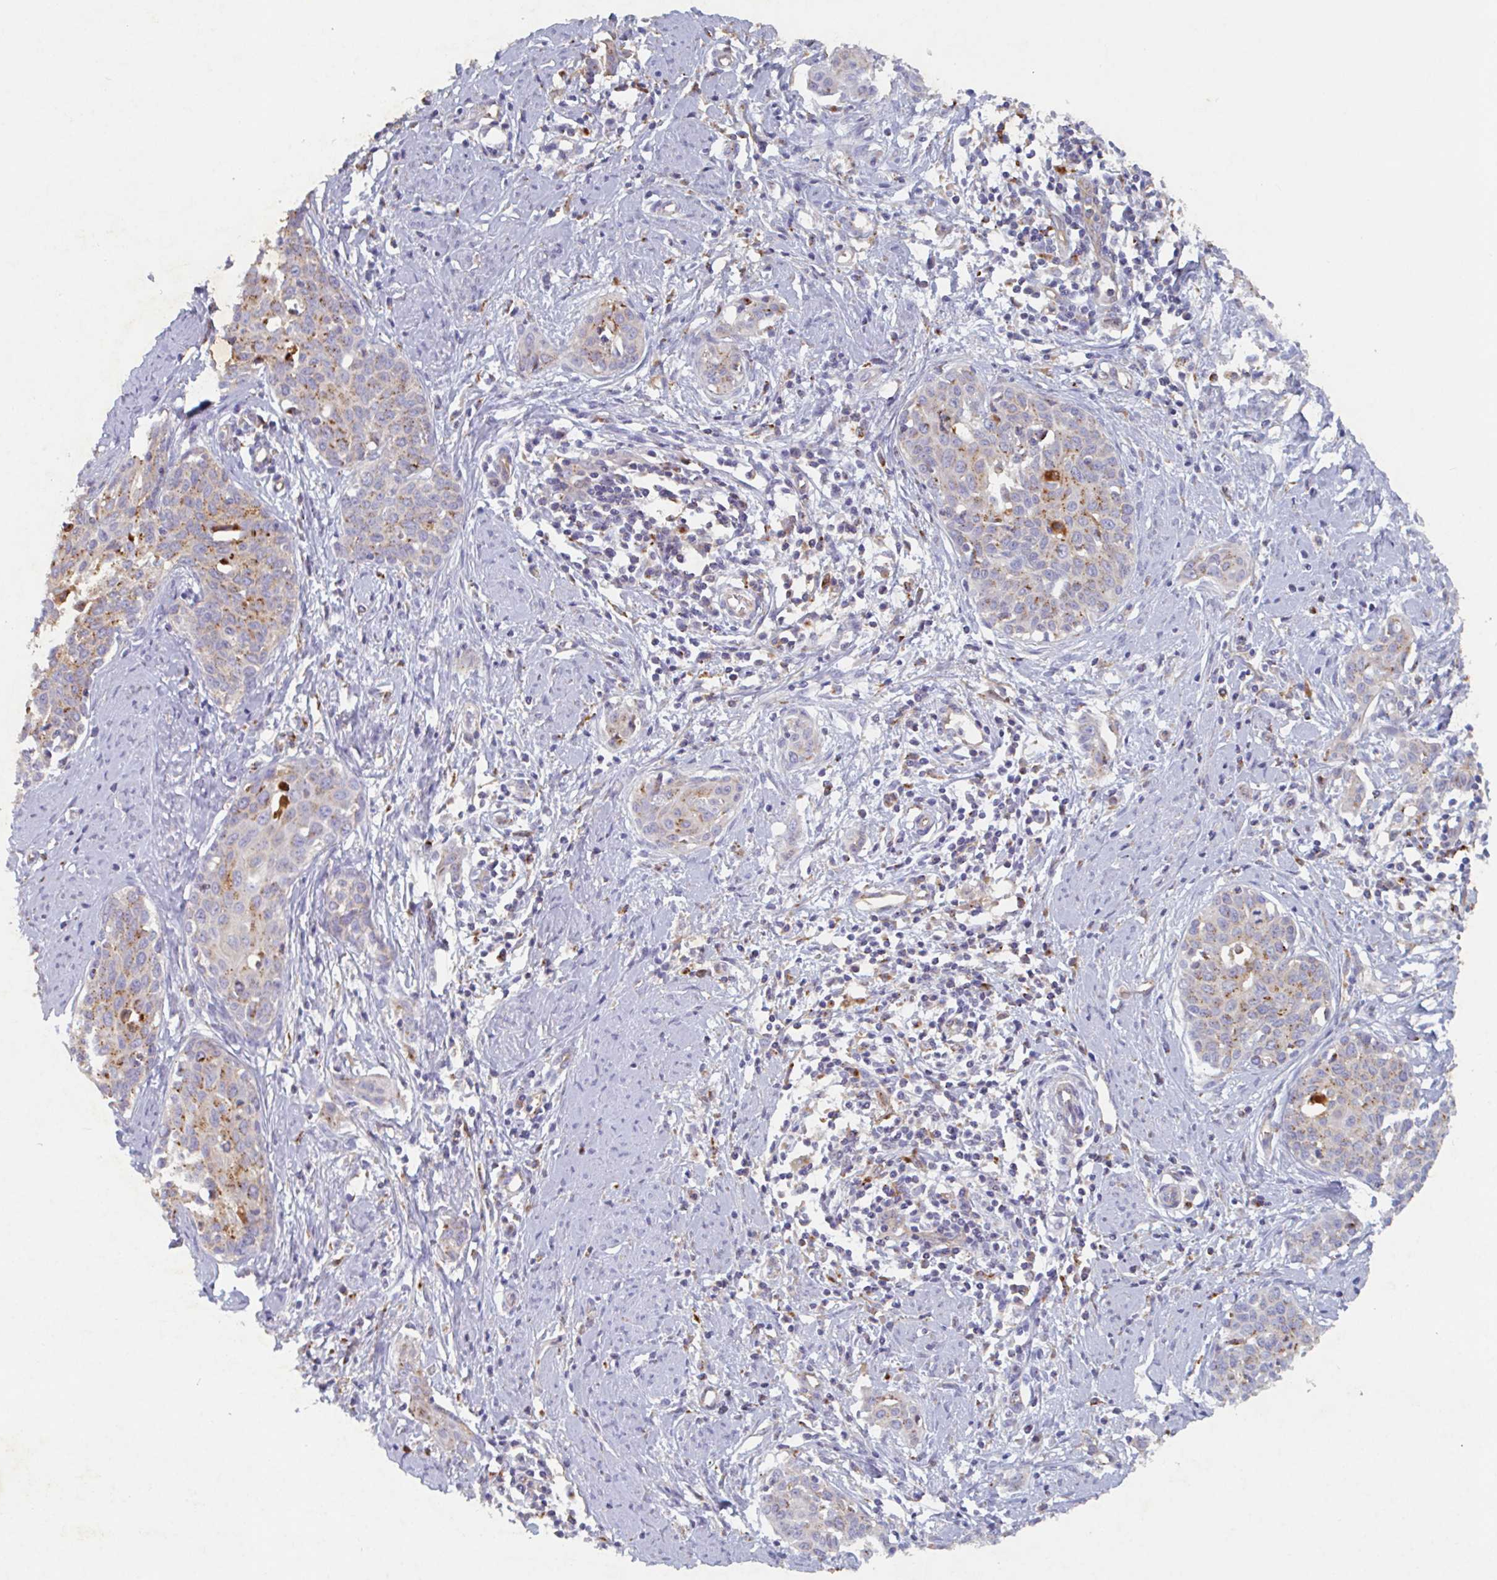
{"staining": {"intensity": "moderate", "quantity": "25%-75%", "location": "cytoplasmic/membranous"}, "tissue": "cervical cancer", "cell_type": "Tumor cells", "image_type": "cancer", "snomed": [{"axis": "morphology", "description": "Squamous cell carcinoma, NOS"}, {"axis": "topography", "description": "Cervix"}], "caption": "High-magnification brightfield microscopy of cervical squamous cell carcinoma stained with DAB (3,3'-diaminobenzidine) (brown) and counterstained with hematoxylin (blue). tumor cells exhibit moderate cytoplasmic/membranous expression is appreciated in about25%-75% of cells. (Stains: DAB (3,3'-diaminobenzidine) in brown, nuclei in blue, Microscopy: brightfield microscopy at high magnification).", "gene": "MANBA", "patient": {"sex": "female", "age": 46}}